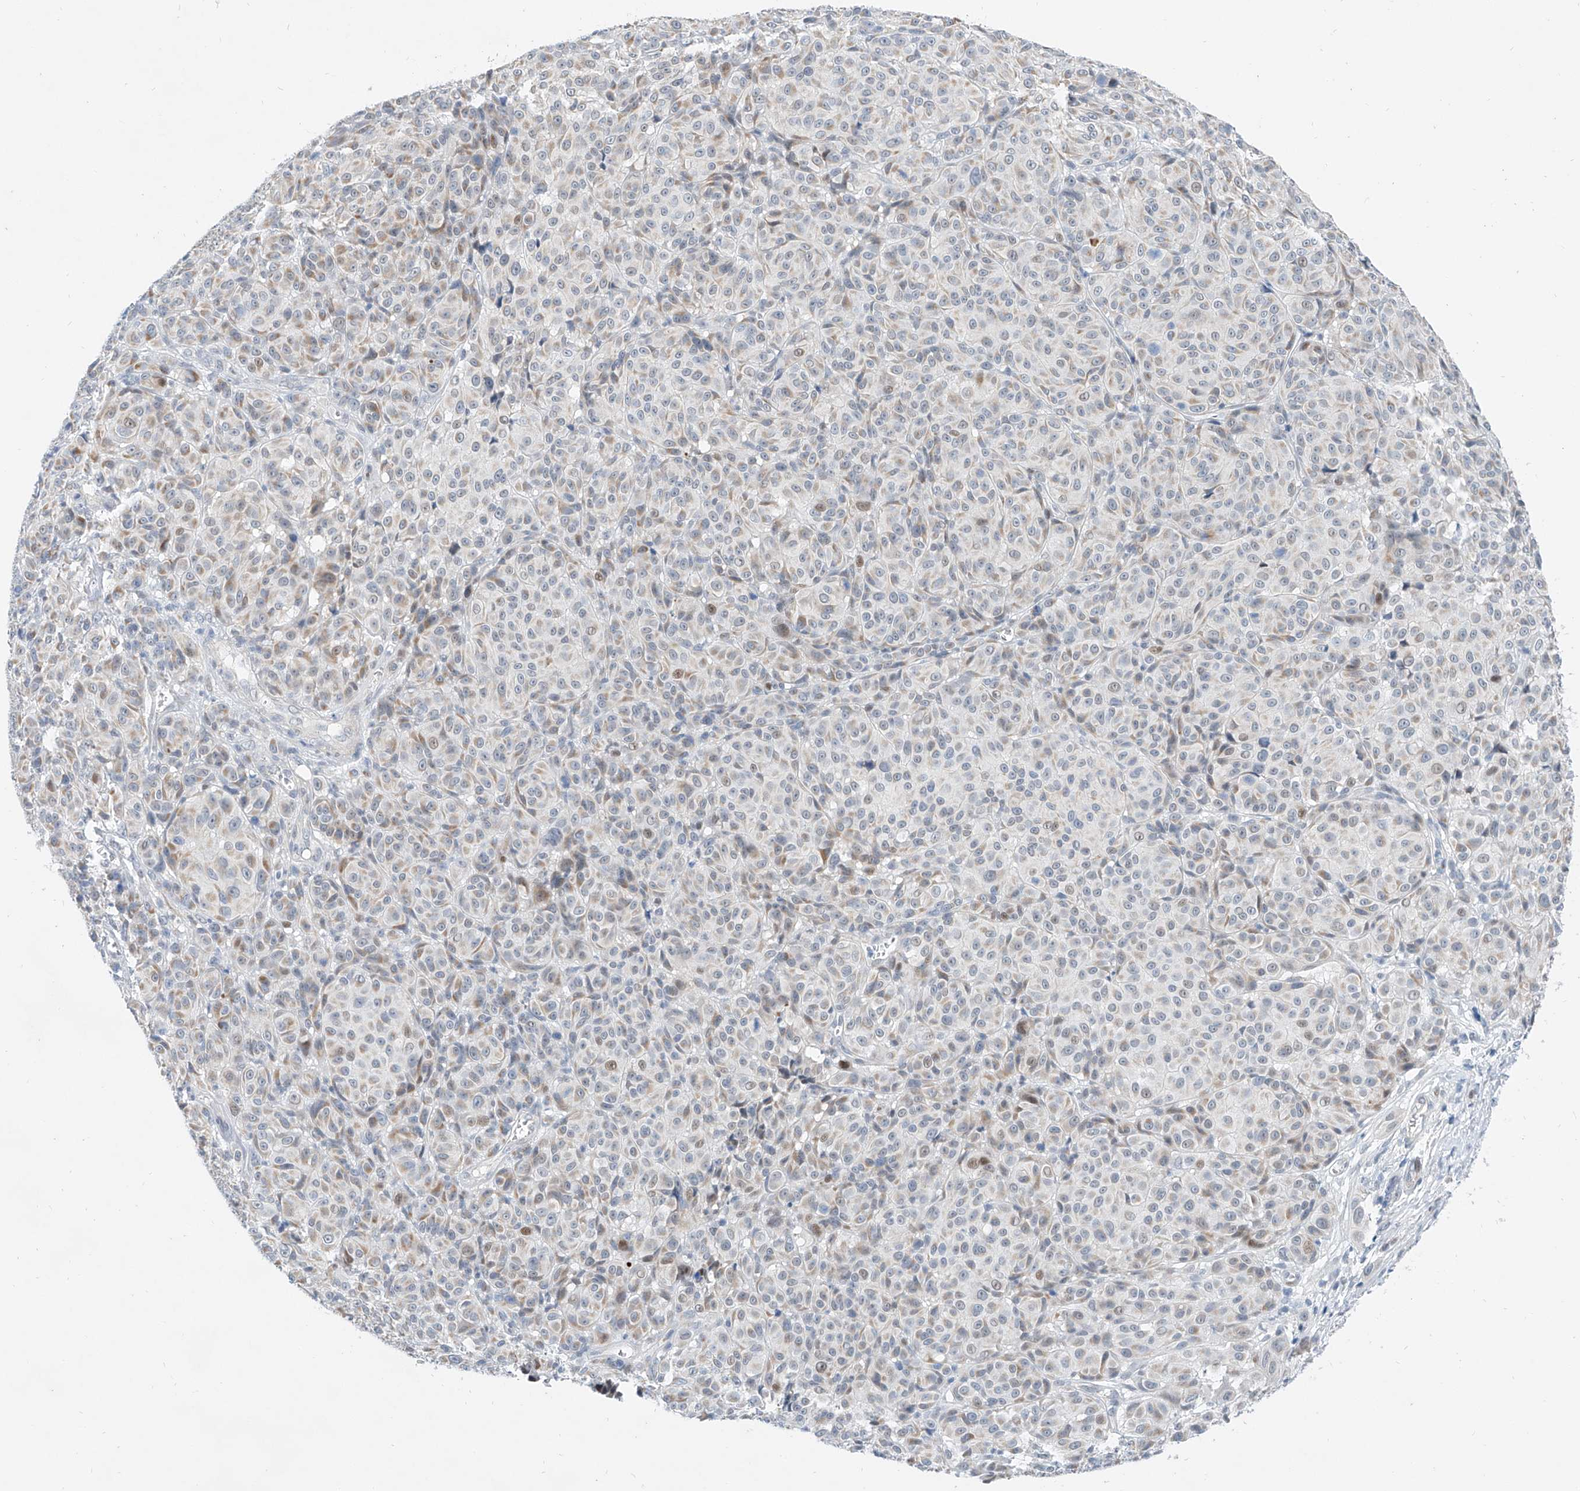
{"staining": {"intensity": "weak", "quantity": "25%-75%", "location": "cytoplasmic/membranous"}, "tissue": "melanoma", "cell_type": "Tumor cells", "image_type": "cancer", "snomed": [{"axis": "morphology", "description": "Malignant melanoma, NOS"}, {"axis": "topography", "description": "Skin"}], "caption": "Weak cytoplasmic/membranous protein positivity is identified in approximately 25%-75% of tumor cells in malignant melanoma.", "gene": "BPTF", "patient": {"sex": "male", "age": 73}}